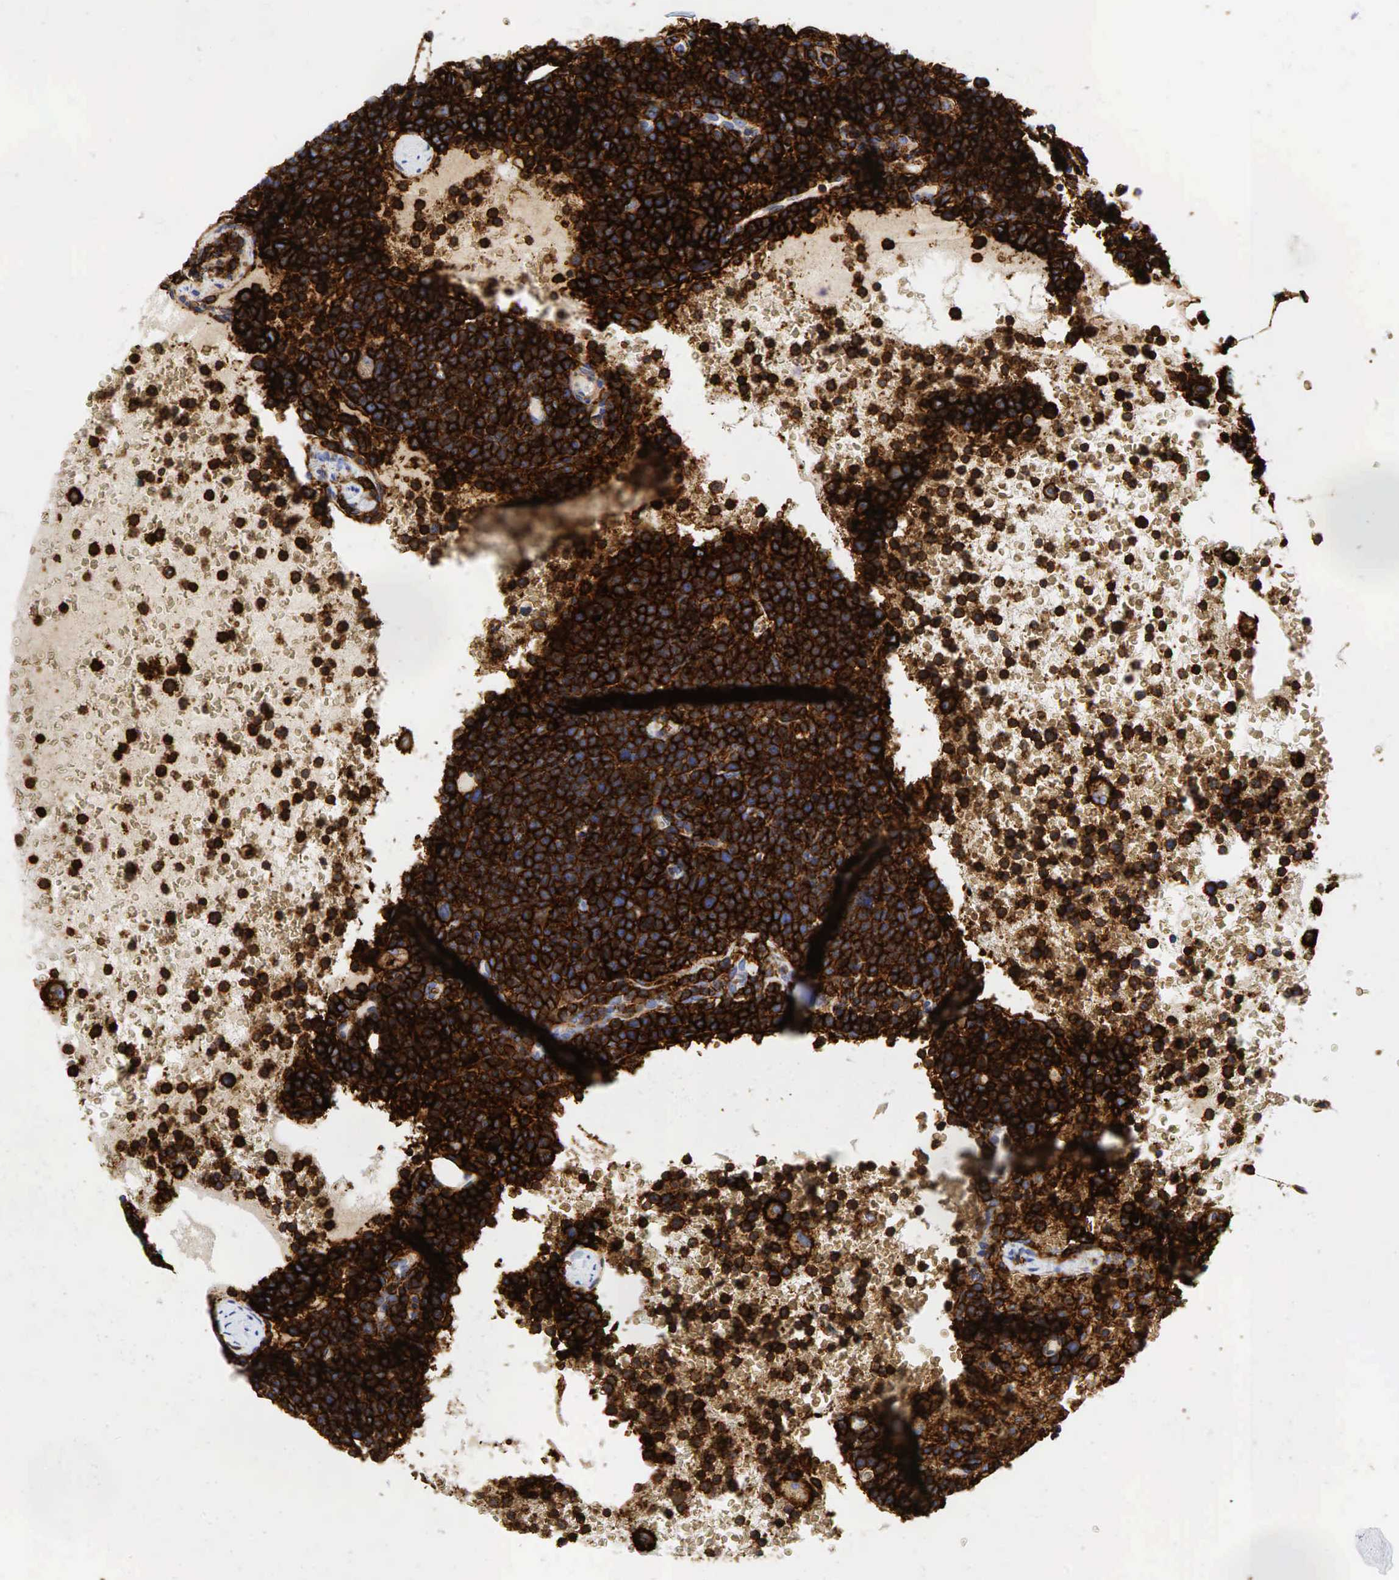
{"staining": {"intensity": "strong", "quantity": ">75%", "location": "cytoplasmic/membranous"}, "tissue": "lymphoma", "cell_type": "Tumor cells", "image_type": "cancer", "snomed": [{"axis": "morphology", "description": "Malignant lymphoma, non-Hodgkin's type, High grade"}, {"axis": "topography", "description": "Lymph node"}], "caption": "A high-resolution micrograph shows immunohistochemistry (IHC) staining of lymphoma, which demonstrates strong cytoplasmic/membranous expression in approximately >75% of tumor cells. Using DAB (3,3'-diaminobenzidine) (brown) and hematoxylin (blue) stains, captured at high magnification using brightfield microscopy.", "gene": "CD44", "patient": {"sex": "female", "age": 76}}